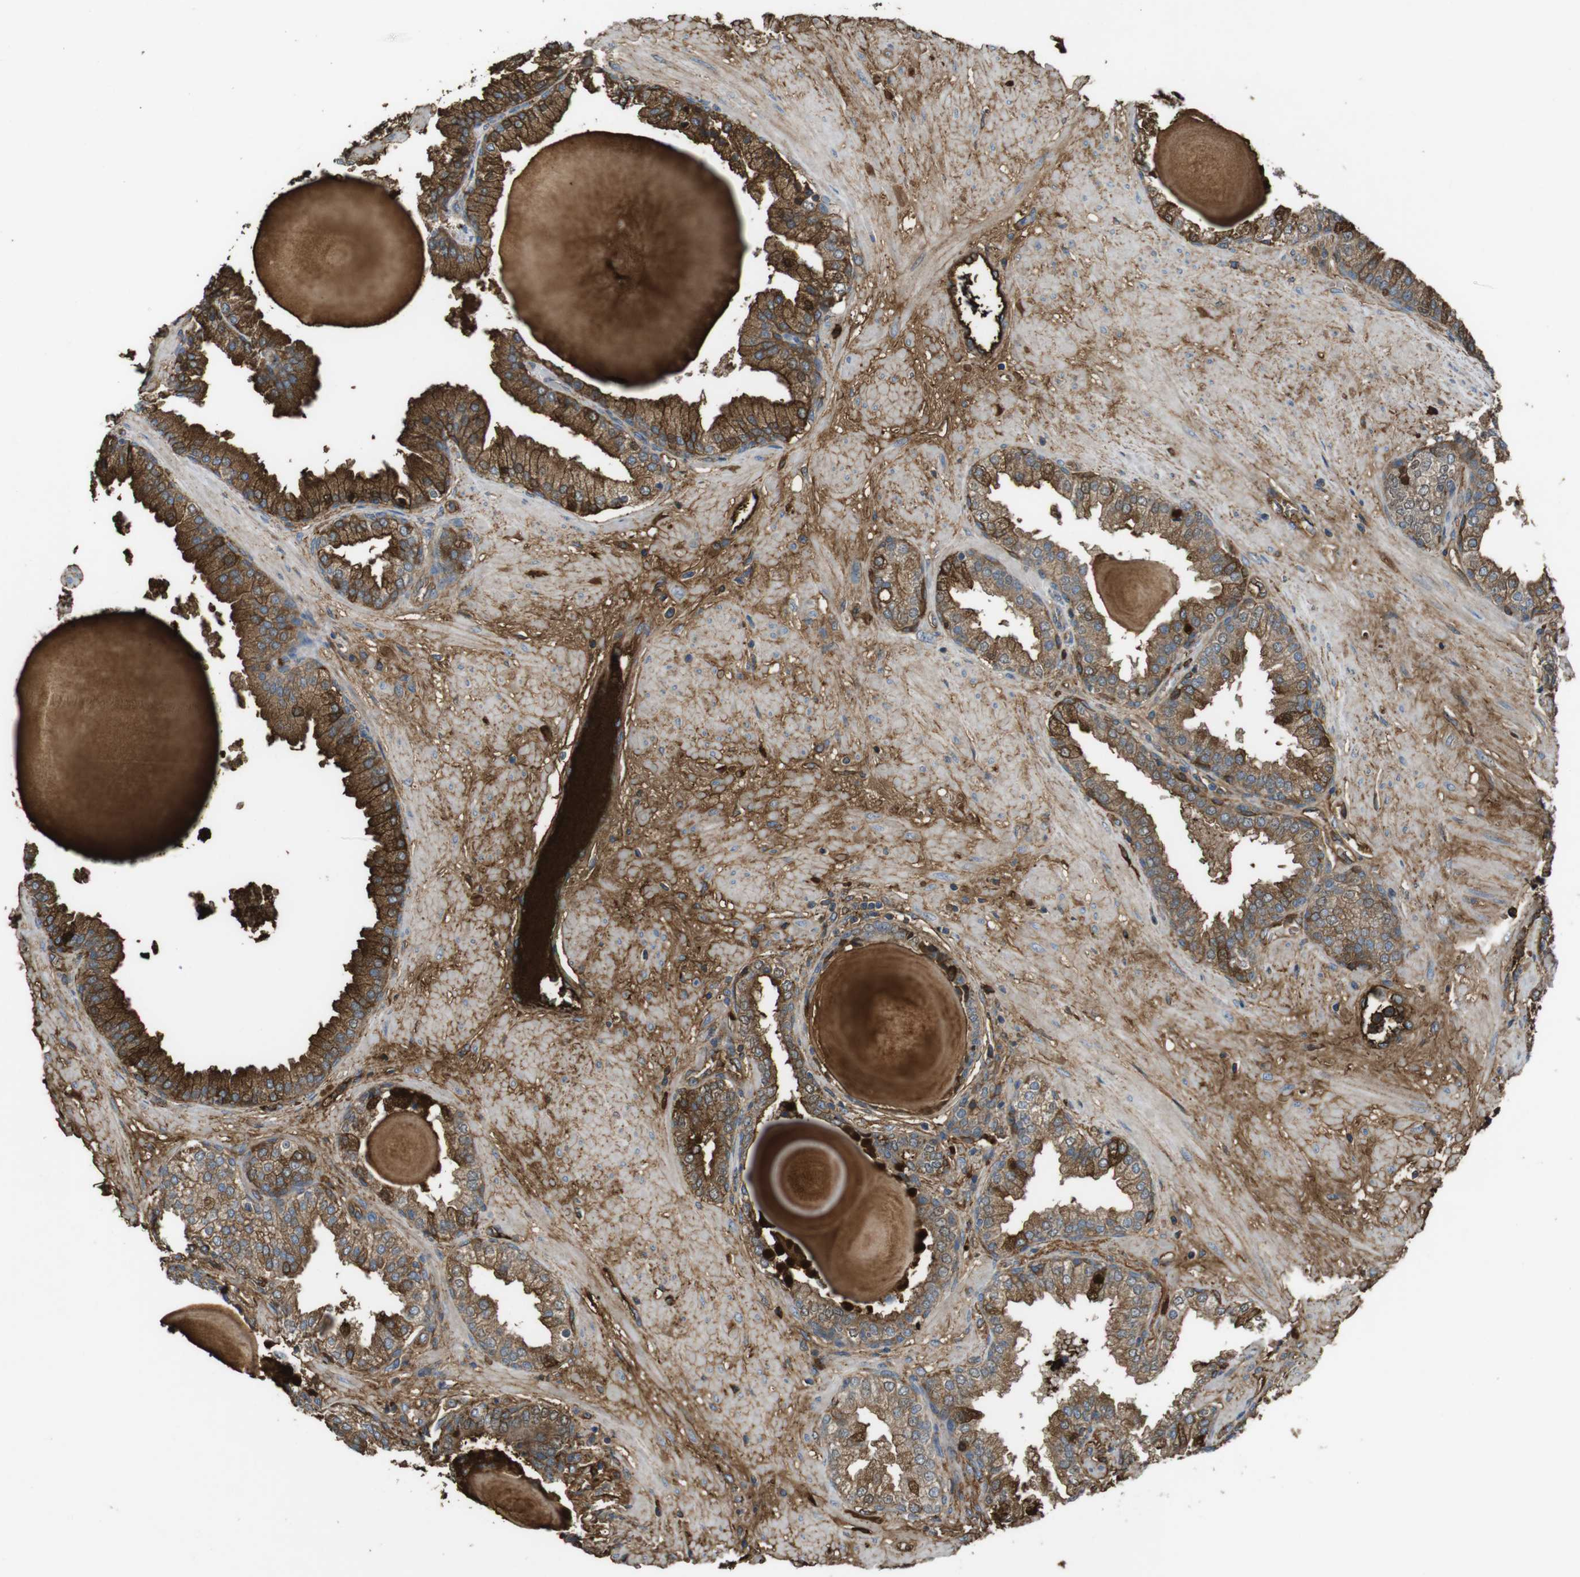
{"staining": {"intensity": "strong", "quantity": ">75%", "location": "cytoplasmic/membranous"}, "tissue": "prostate", "cell_type": "Glandular cells", "image_type": "normal", "snomed": [{"axis": "morphology", "description": "Normal tissue, NOS"}, {"axis": "topography", "description": "Prostate"}], "caption": "Immunohistochemical staining of unremarkable prostate exhibits high levels of strong cytoplasmic/membranous expression in about >75% of glandular cells. Nuclei are stained in blue.", "gene": "LTBP4", "patient": {"sex": "male", "age": 51}}